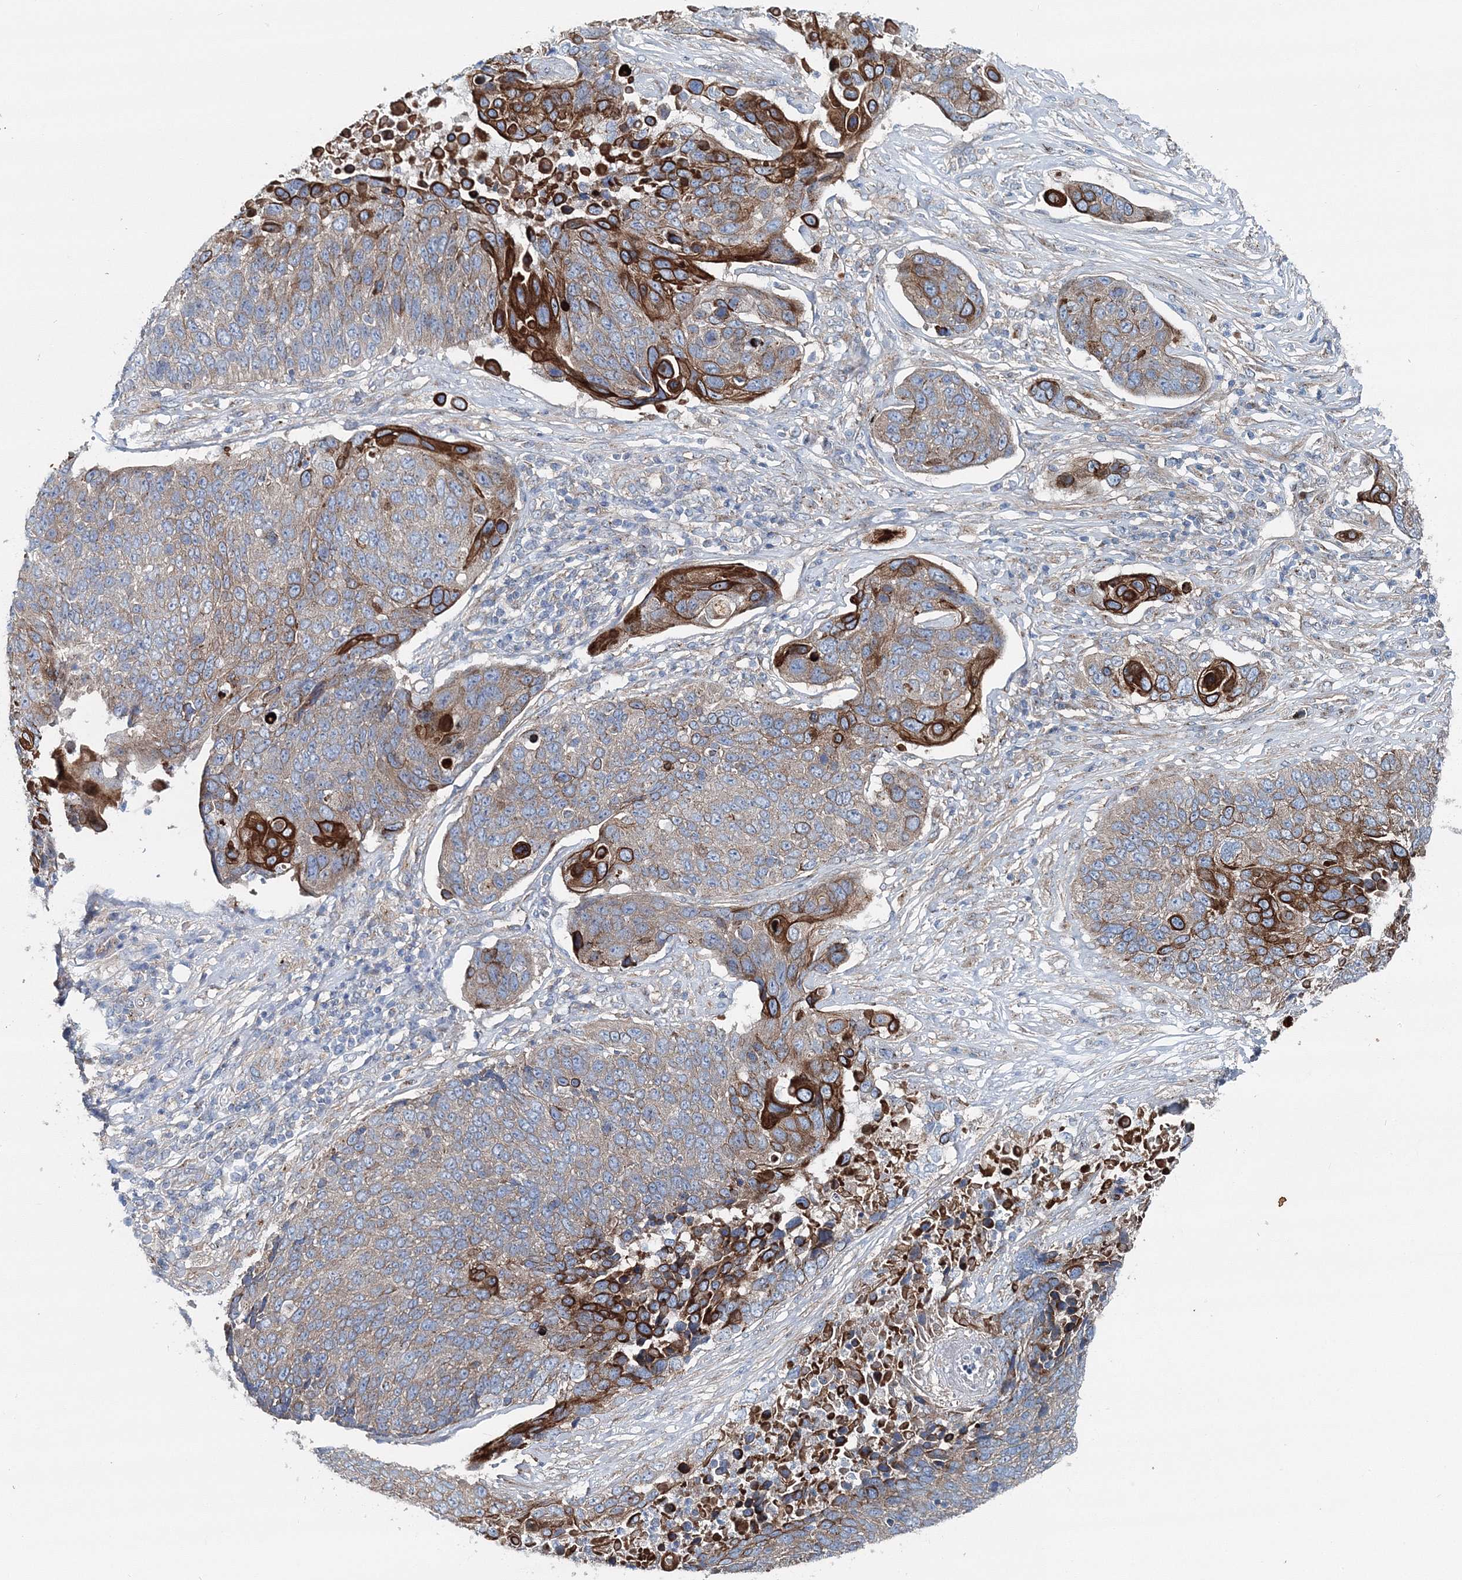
{"staining": {"intensity": "strong", "quantity": "<25%", "location": "cytoplasmic/membranous"}, "tissue": "lung cancer", "cell_type": "Tumor cells", "image_type": "cancer", "snomed": [{"axis": "morphology", "description": "Squamous cell carcinoma, NOS"}, {"axis": "topography", "description": "Lung"}], "caption": "High-power microscopy captured an IHC histopathology image of lung cancer, revealing strong cytoplasmic/membranous positivity in approximately <25% of tumor cells. (Stains: DAB in brown, nuclei in blue, Microscopy: brightfield microscopy at high magnification).", "gene": "MPHOSPH9", "patient": {"sex": "male", "age": 66}}